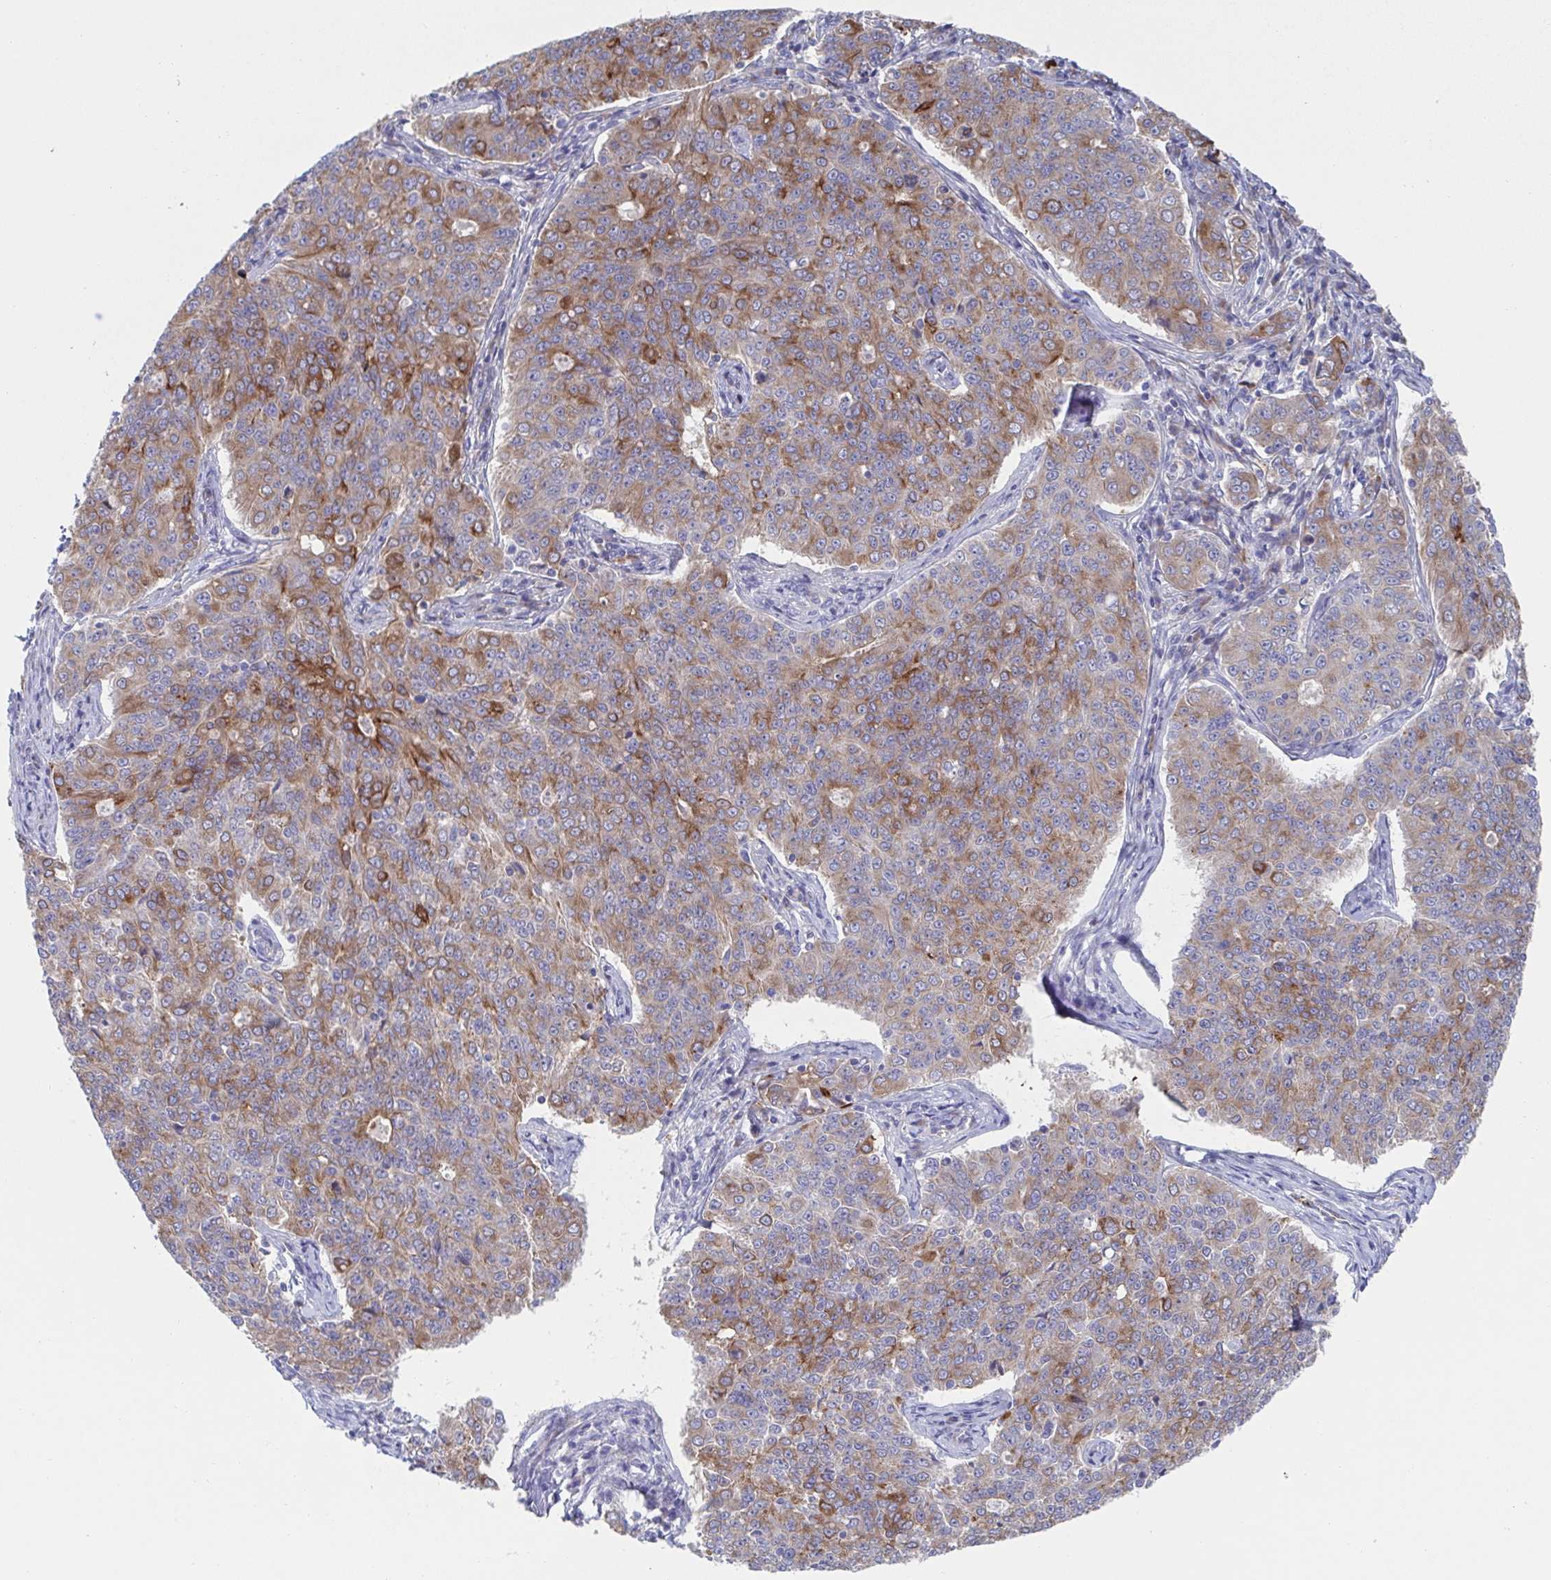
{"staining": {"intensity": "moderate", "quantity": "25%-75%", "location": "cytoplasmic/membranous"}, "tissue": "endometrial cancer", "cell_type": "Tumor cells", "image_type": "cancer", "snomed": [{"axis": "morphology", "description": "Adenocarcinoma, NOS"}, {"axis": "topography", "description": "Endometrium"}], "caption": "This is an image of IHC staining of adenocarcinoma (endometrial), which shows moderate positivity in the cytoplasmic/membranous of tumor cells.", "gene": "KLC3", "patient": {"sex": "female", "age": 43}}